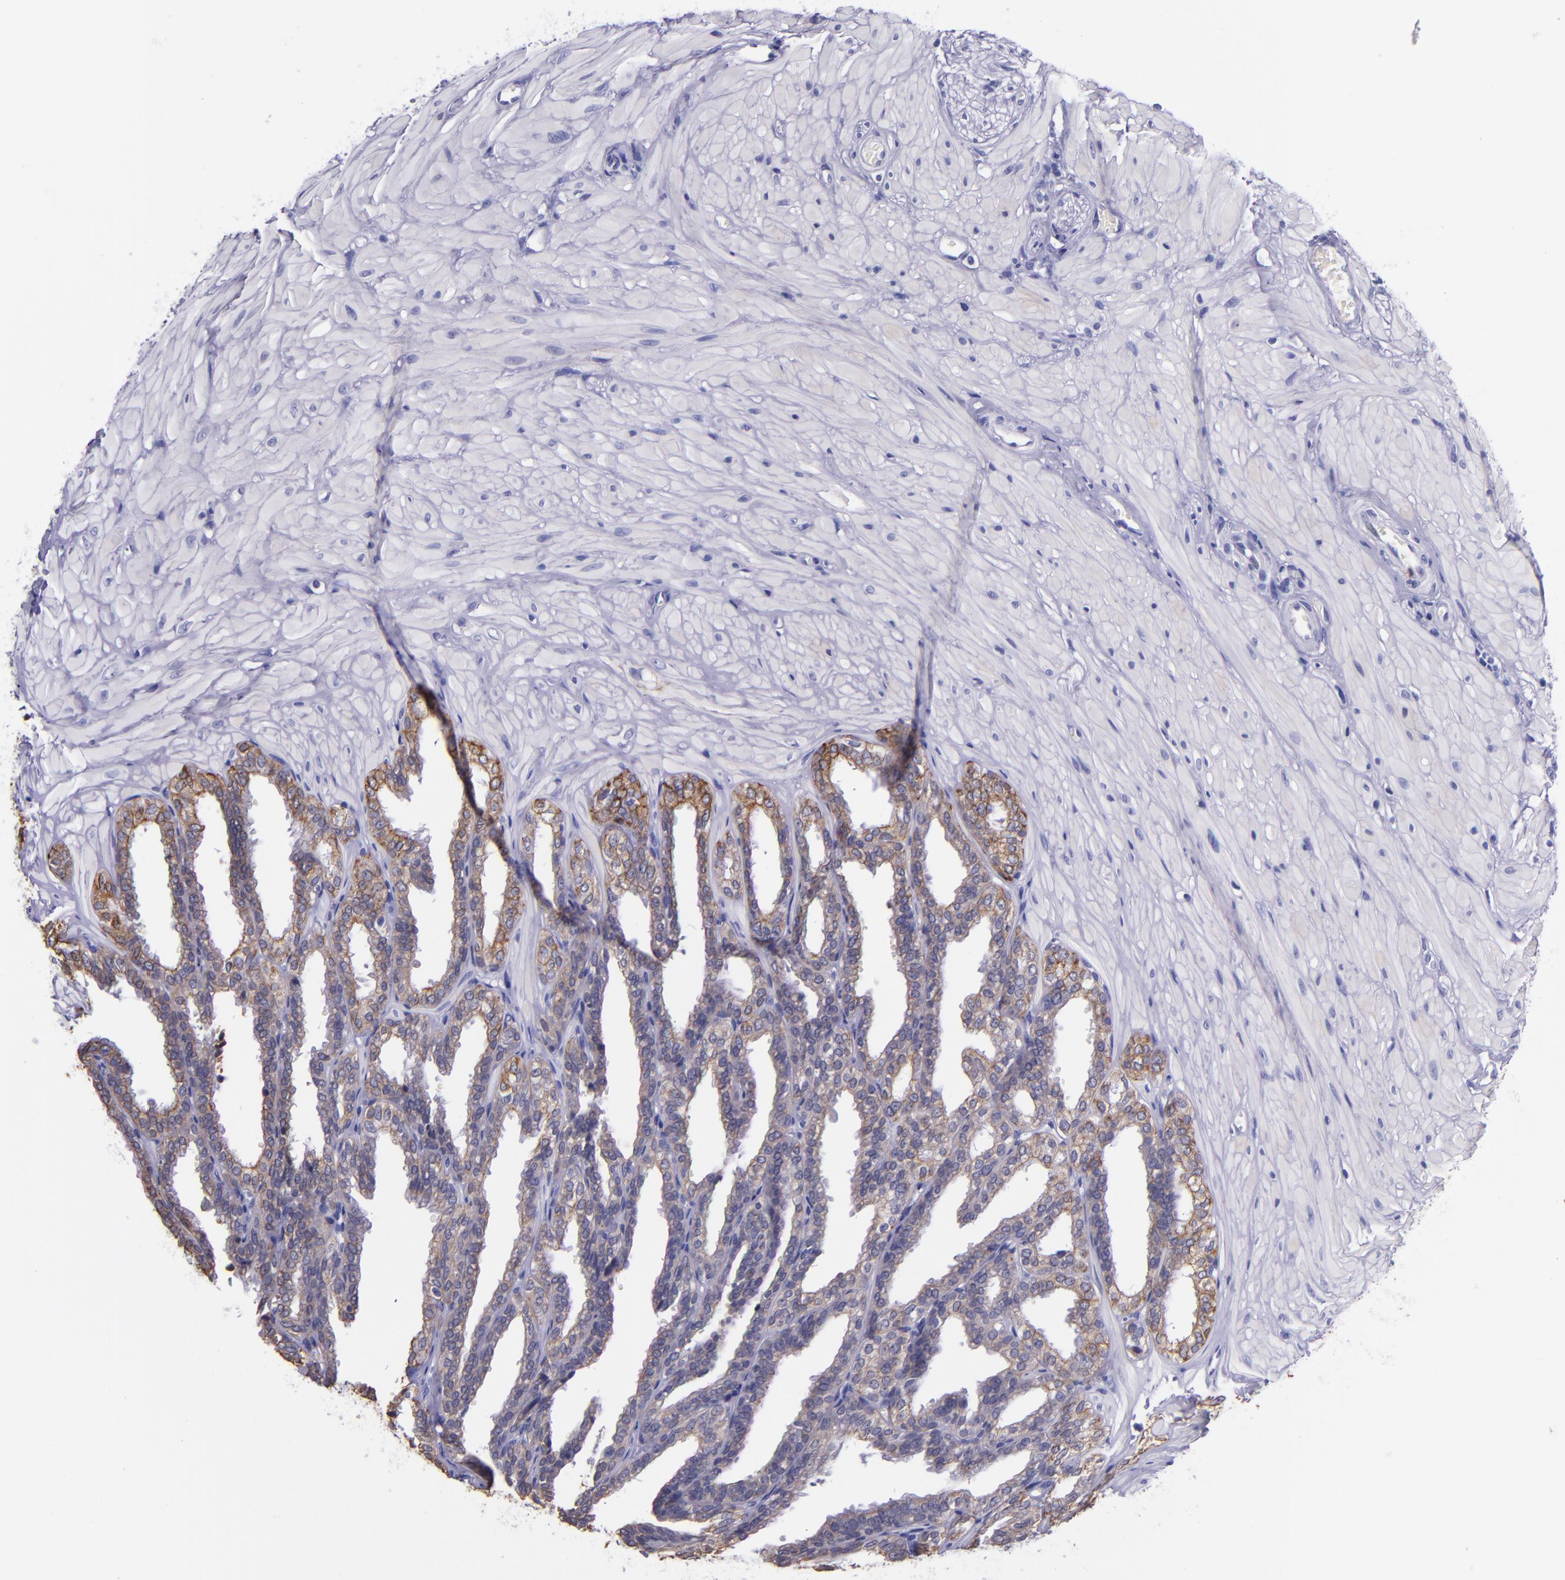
{"staining": {"intensity": "moderate", "quantity": "25%-75%", "location": "cytoplasmic/membranous"}, "tissue": "seminal vesicle", "cell_type": "Glandular cells", "image_type": "normal", "snomed": [{"axis": "morphology", "description": "Normal tissue, NOS"}, {"axis": "topography", "description": "Seminal veicle"}], "caption": "Immunohistochemical staining of benign seminal vesicle shows 25%-75% levels of moderate cytoplasmic/membranous protein staining in about 25%-75% of glandular cells.", "gene": "KRT4", "patient": {"sex": "male", "age": 26}}